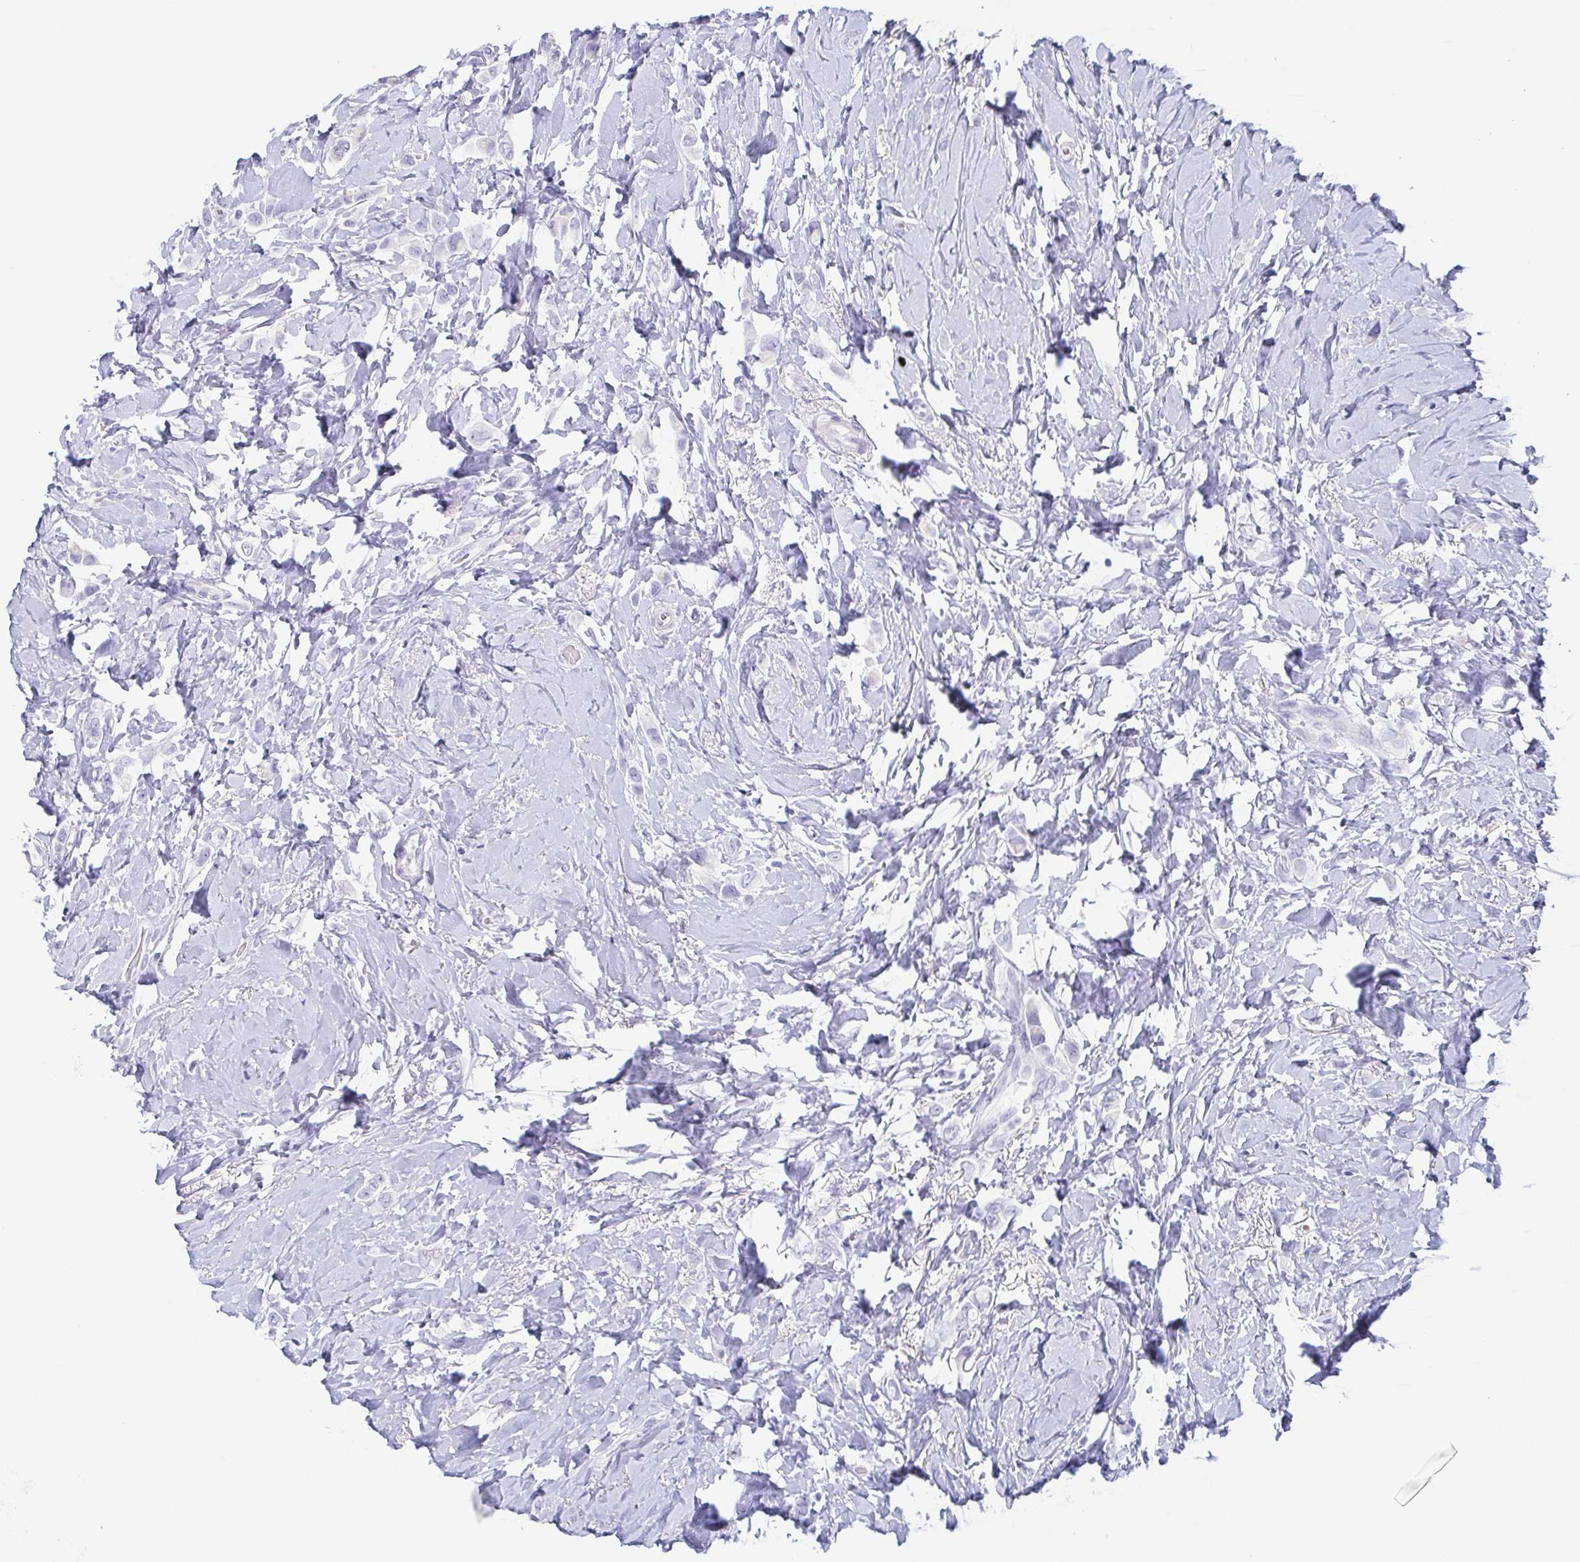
{"staining": {"intensity": "negative", "quantity": "none", "location": "none"}, "tissue": "breast cancer", "cell_type": "Tumor cells", "image_type": "cancer", "snomed": [{"axis": "morphology", "description": "Lobular carcinoma"}, {"axis": "topography", "description": "Breast"}], "caption": "Immunohistochemistry micrograph of neoplastic tissue: breast cancer stained with DAB displays no significant protein staining in tumor cells.", "gene": "TAGLN3", "patient": {"sex": "female", "age": 66}}